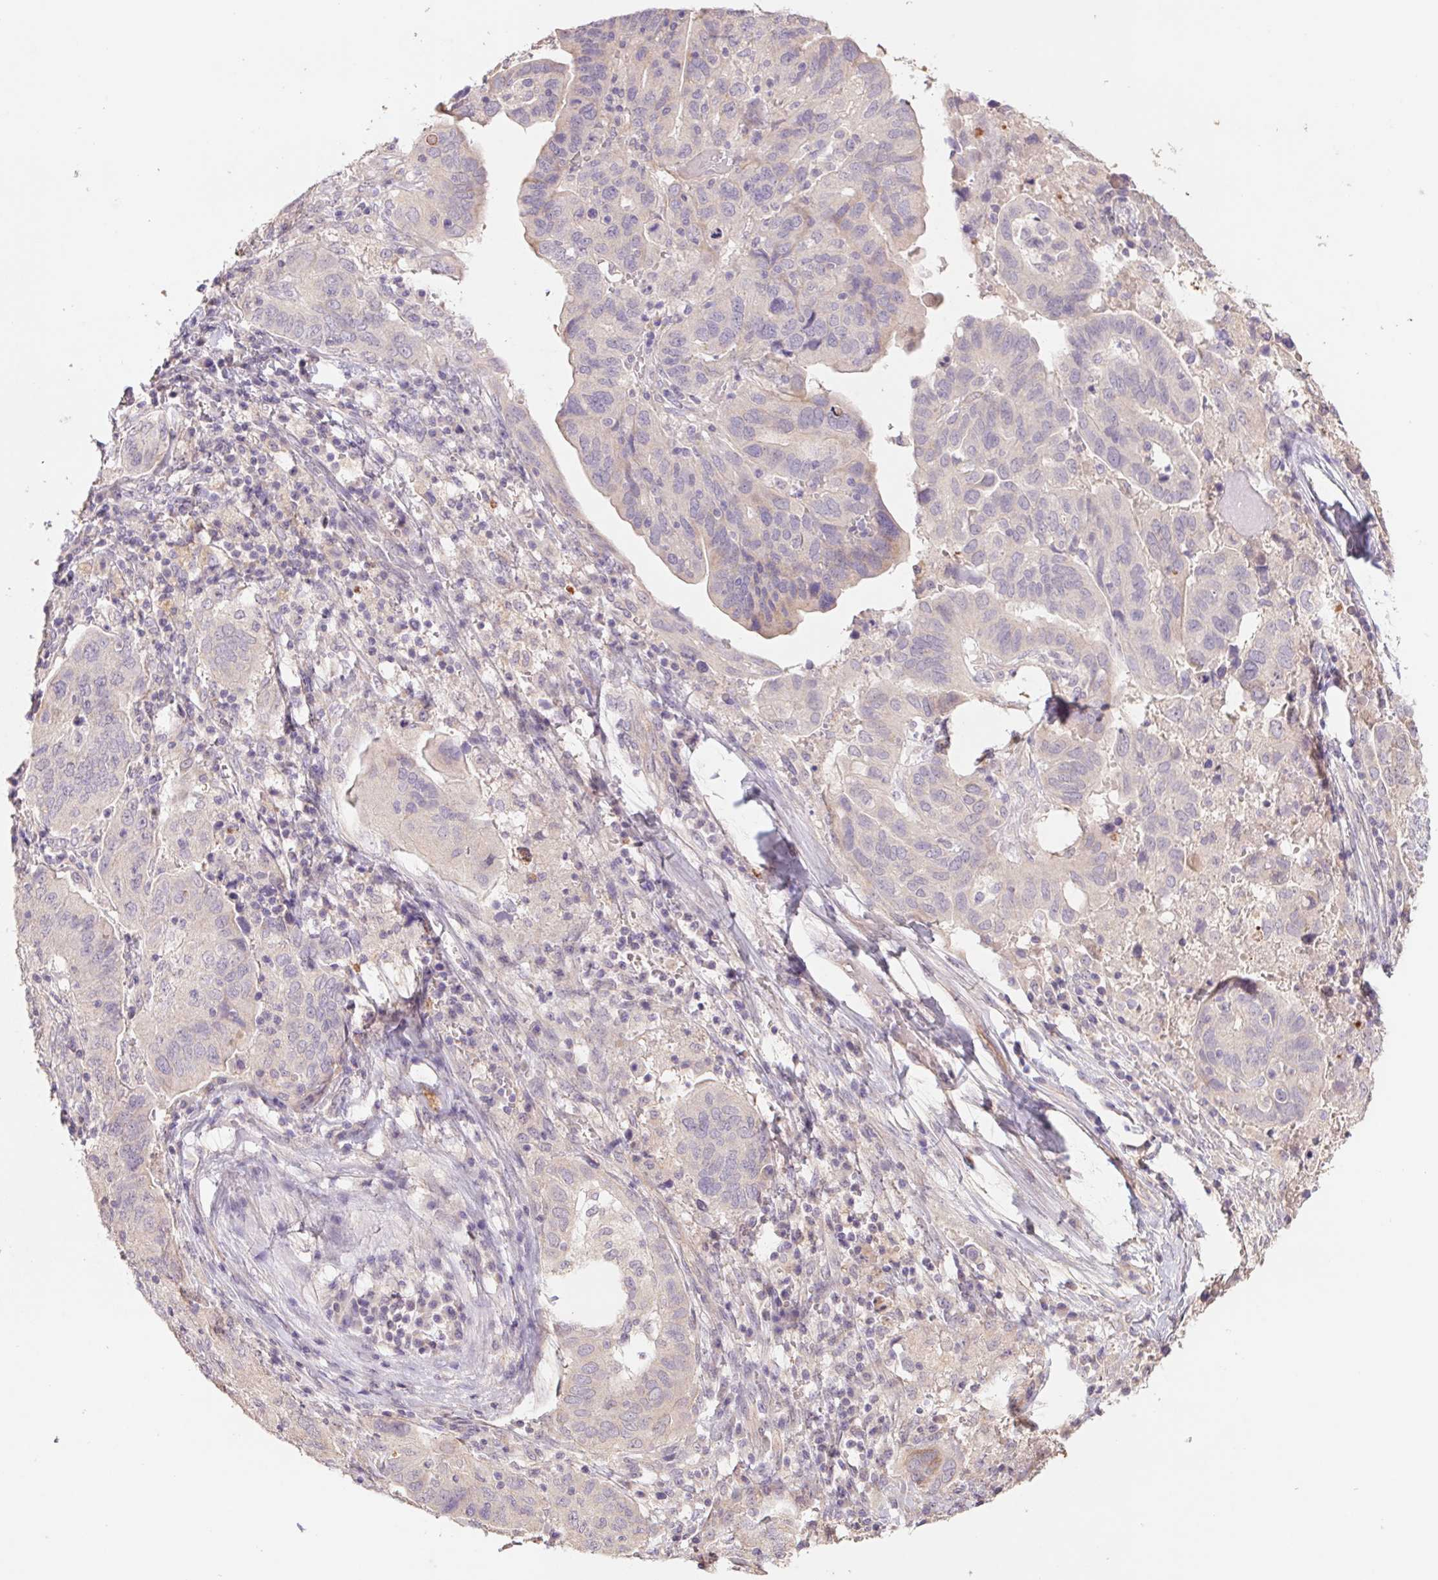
{"staining": {"intensity": "weak", "quantity": "25%-75%", "location": "cytoplasmic/membranous"}, "tissue": "ovarian cancer", "cell_type": "Tumor cells", "image_type": "cancer", "snomed": [{"axis": "morphology", "description": "Cystadenocarcinoma, serous, NOS"}, {"axis": "topography", "description": "Ovary"}], "caption": "Ovarian cancer stained with a brown dye reveals weak cytoplasmic/membranous positive expression in about 25%-75% of tumor cells.", "gene": "GRM2", "patient": {"sex": "female", "age": 79}}